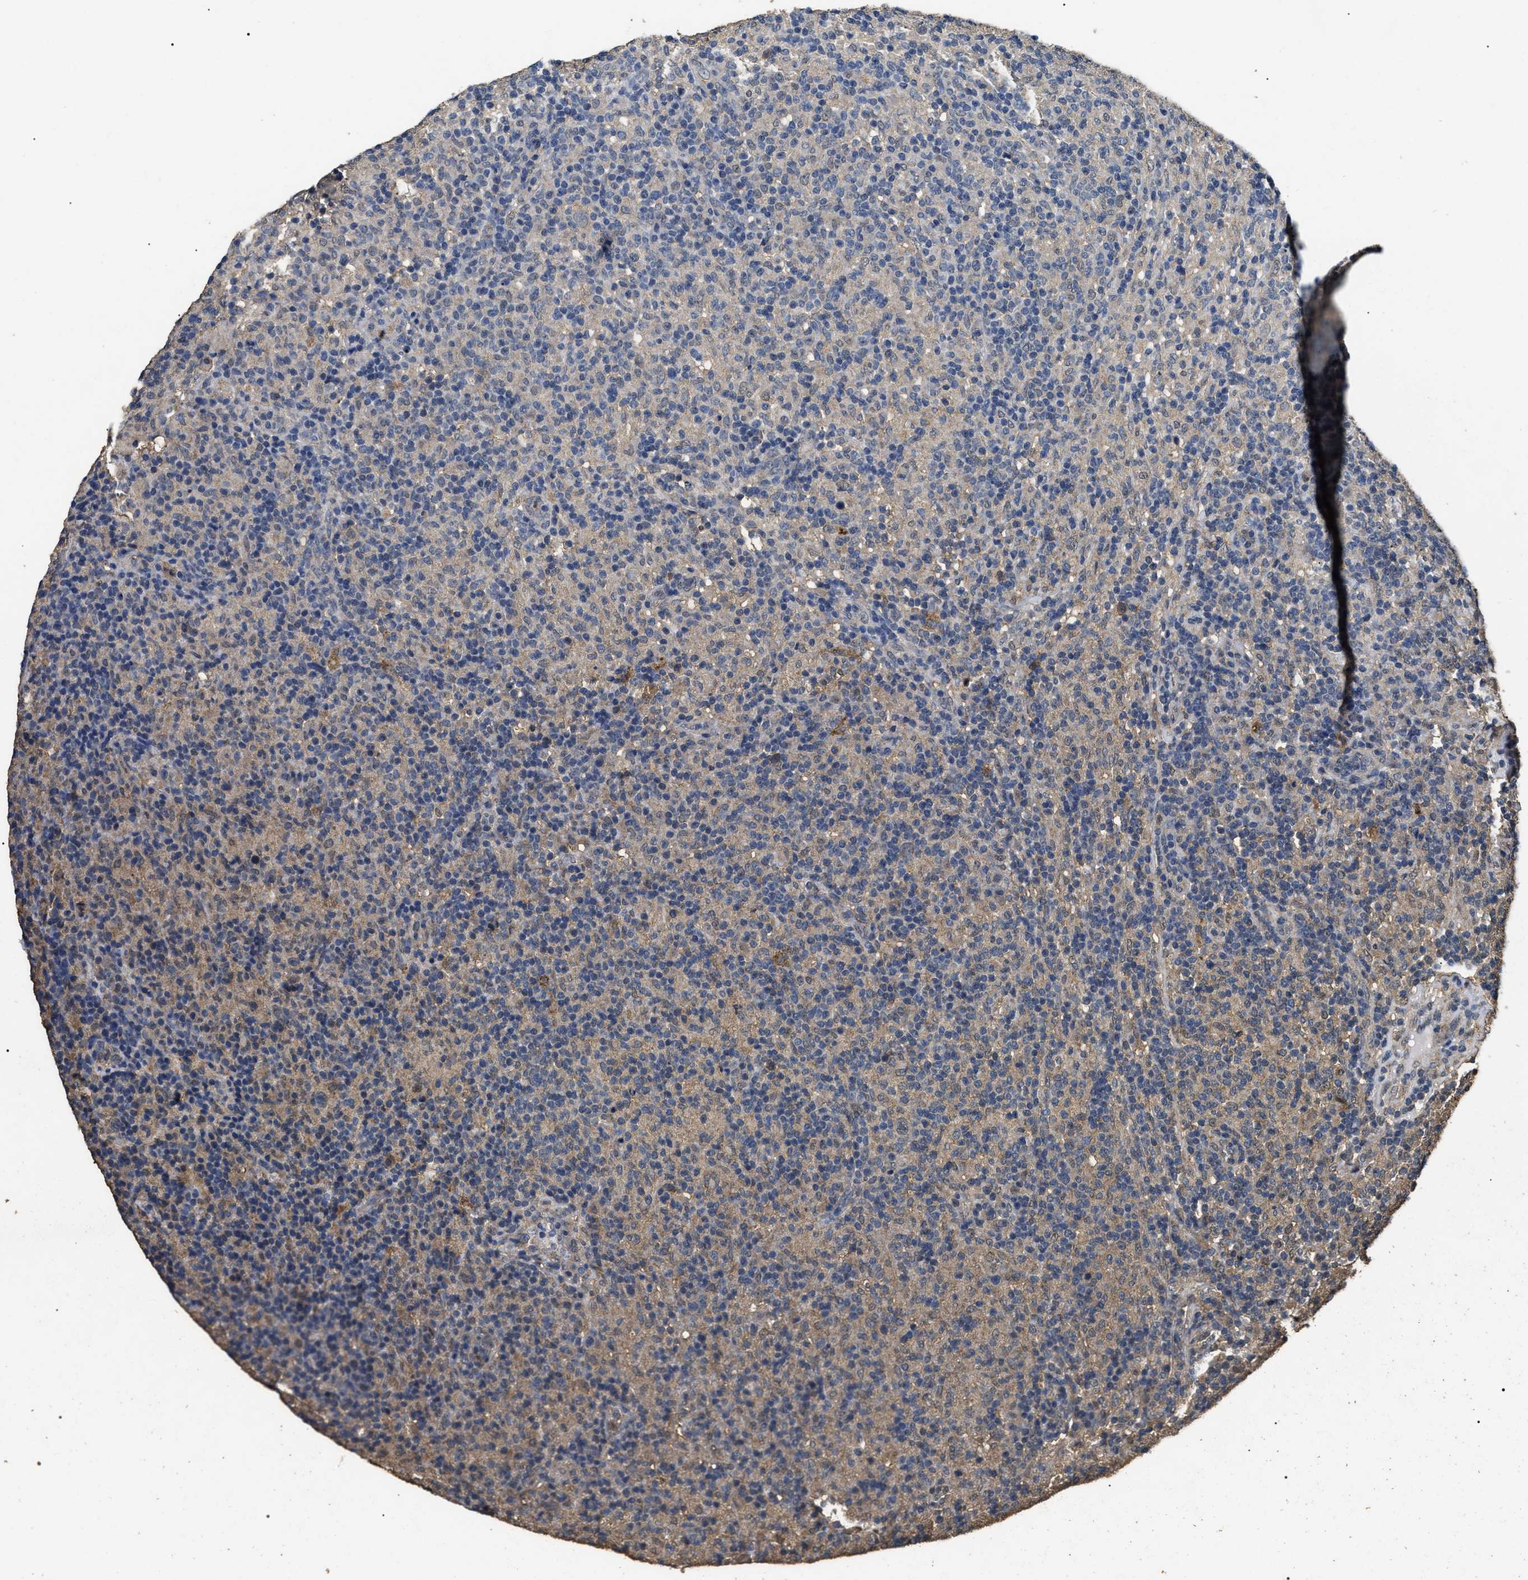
{"staining": {"intensity": "weak", "quantity": "<25%", "location": "cytoplasmic/membranous"}, "tissue": "lymphoma", "cell_type": "Tumor cells", "image_type": "cancer", "snomed": [{"axis": "morphology", "description": "Hodgkin's disease, NOS"}, {"axis": "topography", "description": "Lymph node"}], "caption": "Lymphoma was stained to show a protein in brown. There is no significant expression in tumor cells.", "gene": "PSMD8", "patient": {"sex": "male", "age": 70}}